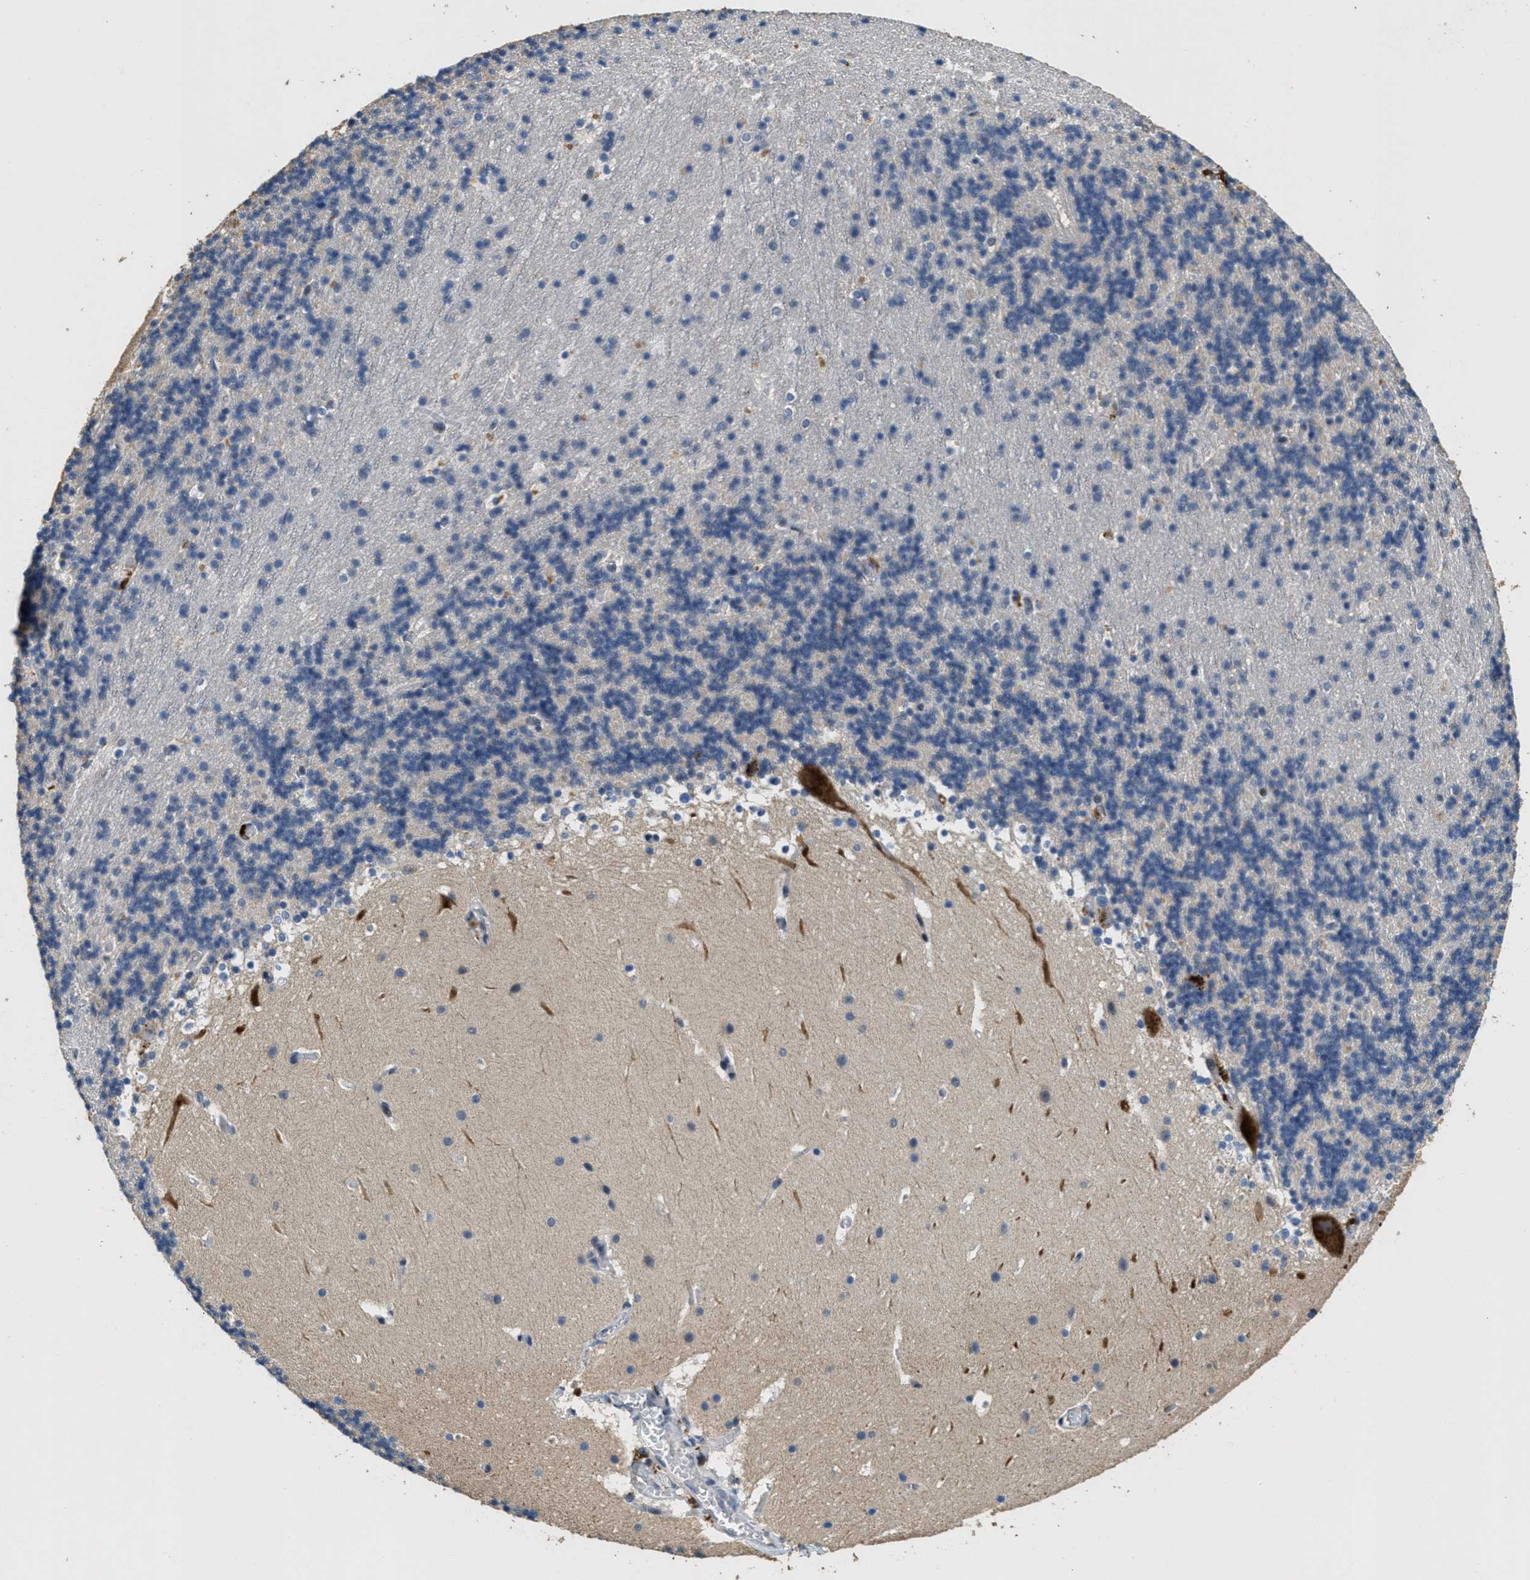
{"staining": {"intensity": "negative", "quantity": "none", "location": "none"}, "tissue": "cerebellum", "cell_type": "Cells in granular layer", "image_type": "normal", "snomed": [{"axis": "morphology", "description": "Normal tissue, NOS"}, {"axis": "topography", "description": "Cerebellum"}], "caption": "The IHC histopathology image has no significant staining in cells in granular layer of cerebellum.", "gene": "BMPR2", "patient": {"sex": "male", "age": 45}}